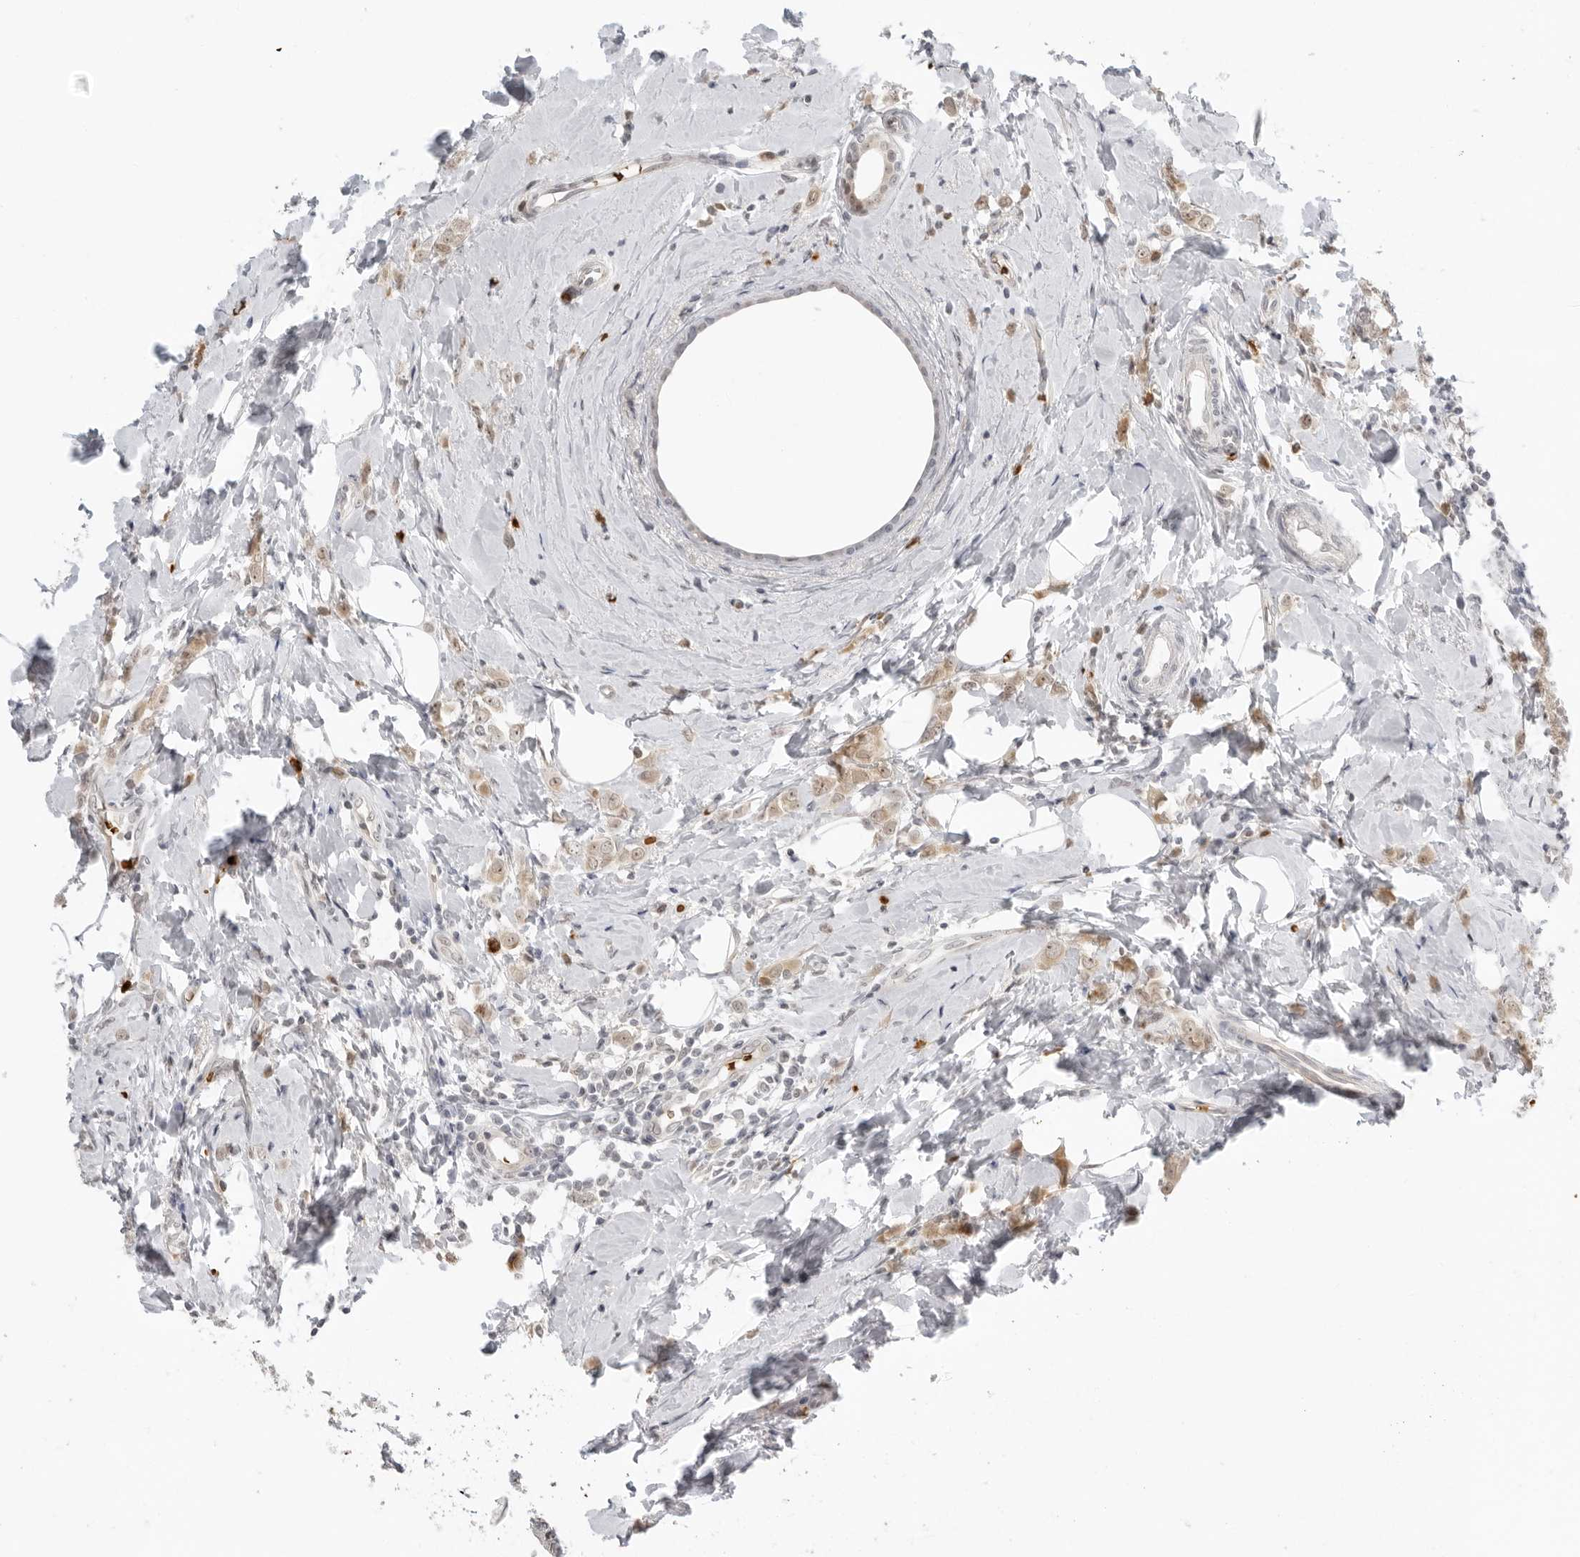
{"staining": {"intensity": "moderate", "quantity": ">75%", "location": "cytoplasmic/membranous,nuclear"}, "tissue": "breast cancer", "cell_type": "Tumor cells", "image_type": "cancer", "snomed": [{"axis": "morphology", "description": "Lobular carcinoma"}, {"axis": "topography", "description": "Breast"}], "caption": "An IHC image of neoplastic tissue is shown. Protein staining in brown shows moderate cytoplasmic/membranous and nuclear positivity in breast cancer within tumor cells.", "gene": "SUGCT", "patient": {"sex": "female", "age": 47}}